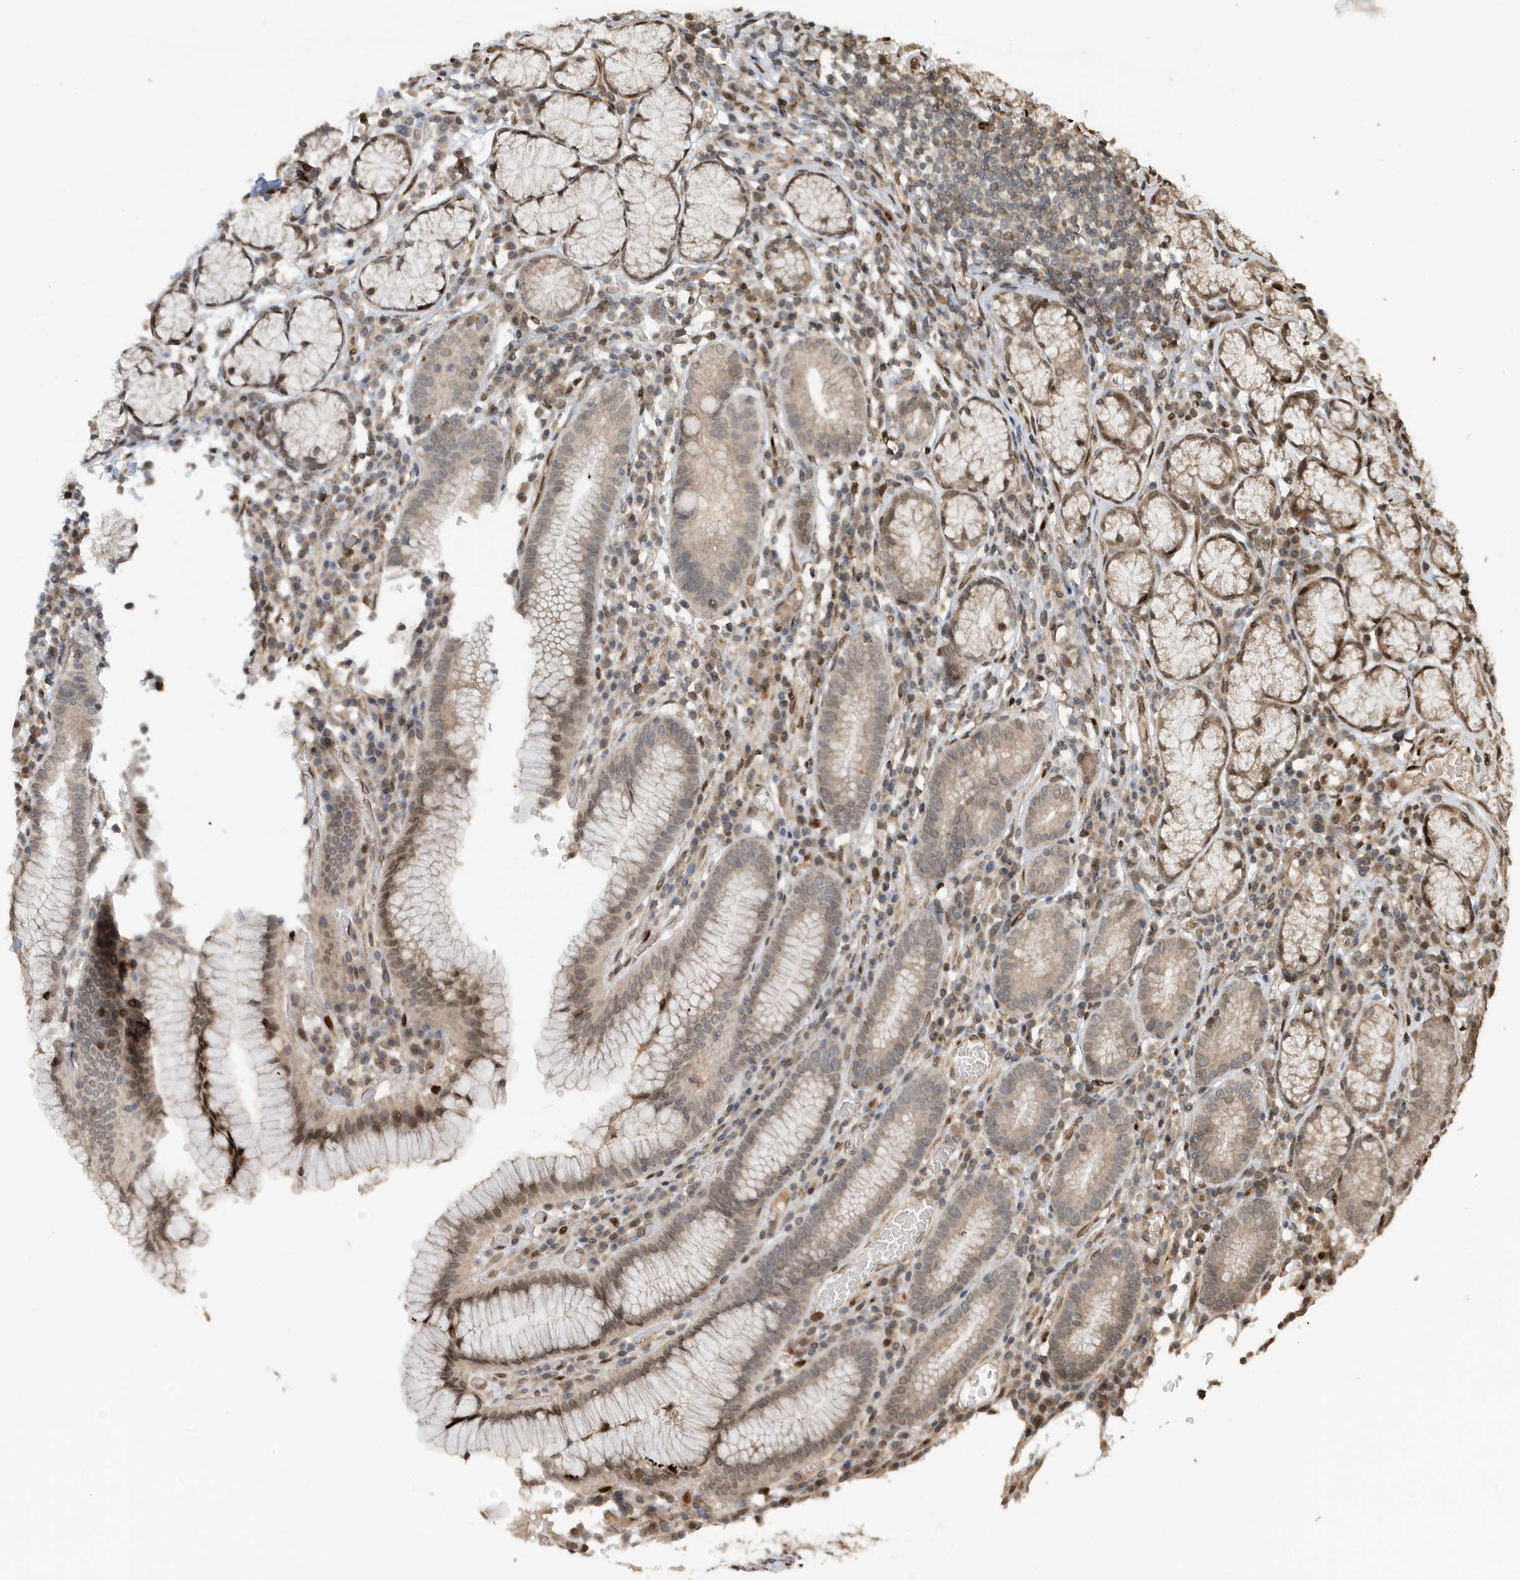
{"staining": {"intensity": "moderate", "quantity": "25%-75%", "location": "nuclear"}, "tissue": "stomach", "cell_type": "Glandular cells", "image_type": "normal", "snomed": [{"axis": "morphology", "description": "Normal tissue, NOS"}, {"axis": "topography", "description": "Stomach"}], "caption": "The image demonstrates staining of unremarkable stomach, revealing moderate nuclear protein positivity (brown color) within glandular cells.", "gene": "DUSP18", "patient": {"sex": "male", "age": 55}}